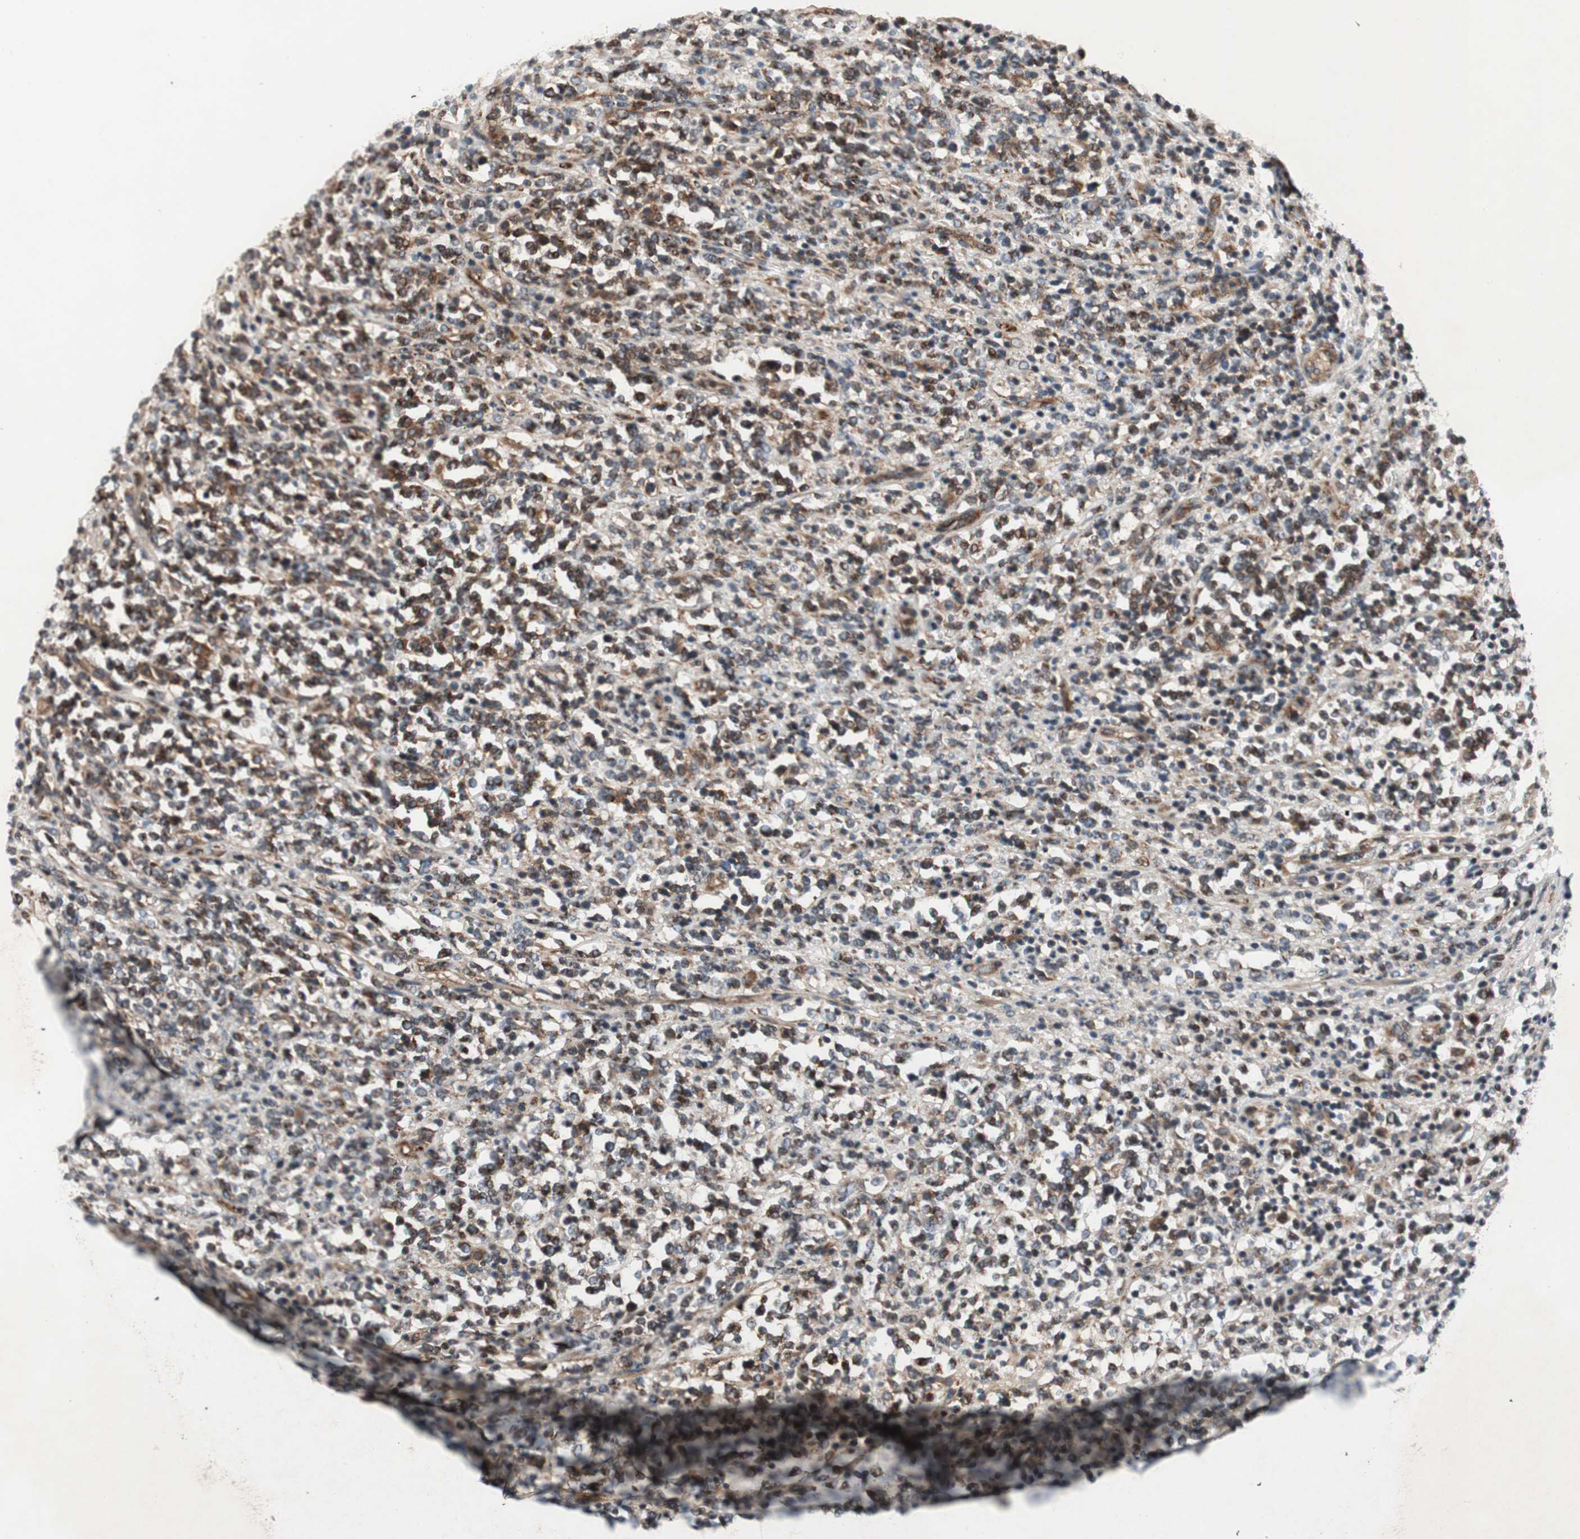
{"staining": {"intensity": "strong", "quantity": "25%-75%", "location": "cytoplasmic/membranous,nuclear"}, "tissue": "lymphoma", "cell_type": "Tumor cells", "image_type": "cancer", "snomed": [{"axis": "morphology", "description": "Malignant lymphoma, non-Hodgkin's type, High grade"}, {"axis": "topography", "description": "Soft tissue"}], "caption": "Human high-grade malignant lymphoma, non-Hodgkin's type stained for a protein (brown) demonstrates strong cytoplasmic/membranous and nuclear positive expression in approximately 25%-75% of tumor cells.", "gene": "AKAP1", "patient": {"sex": "male", "age": 18}}